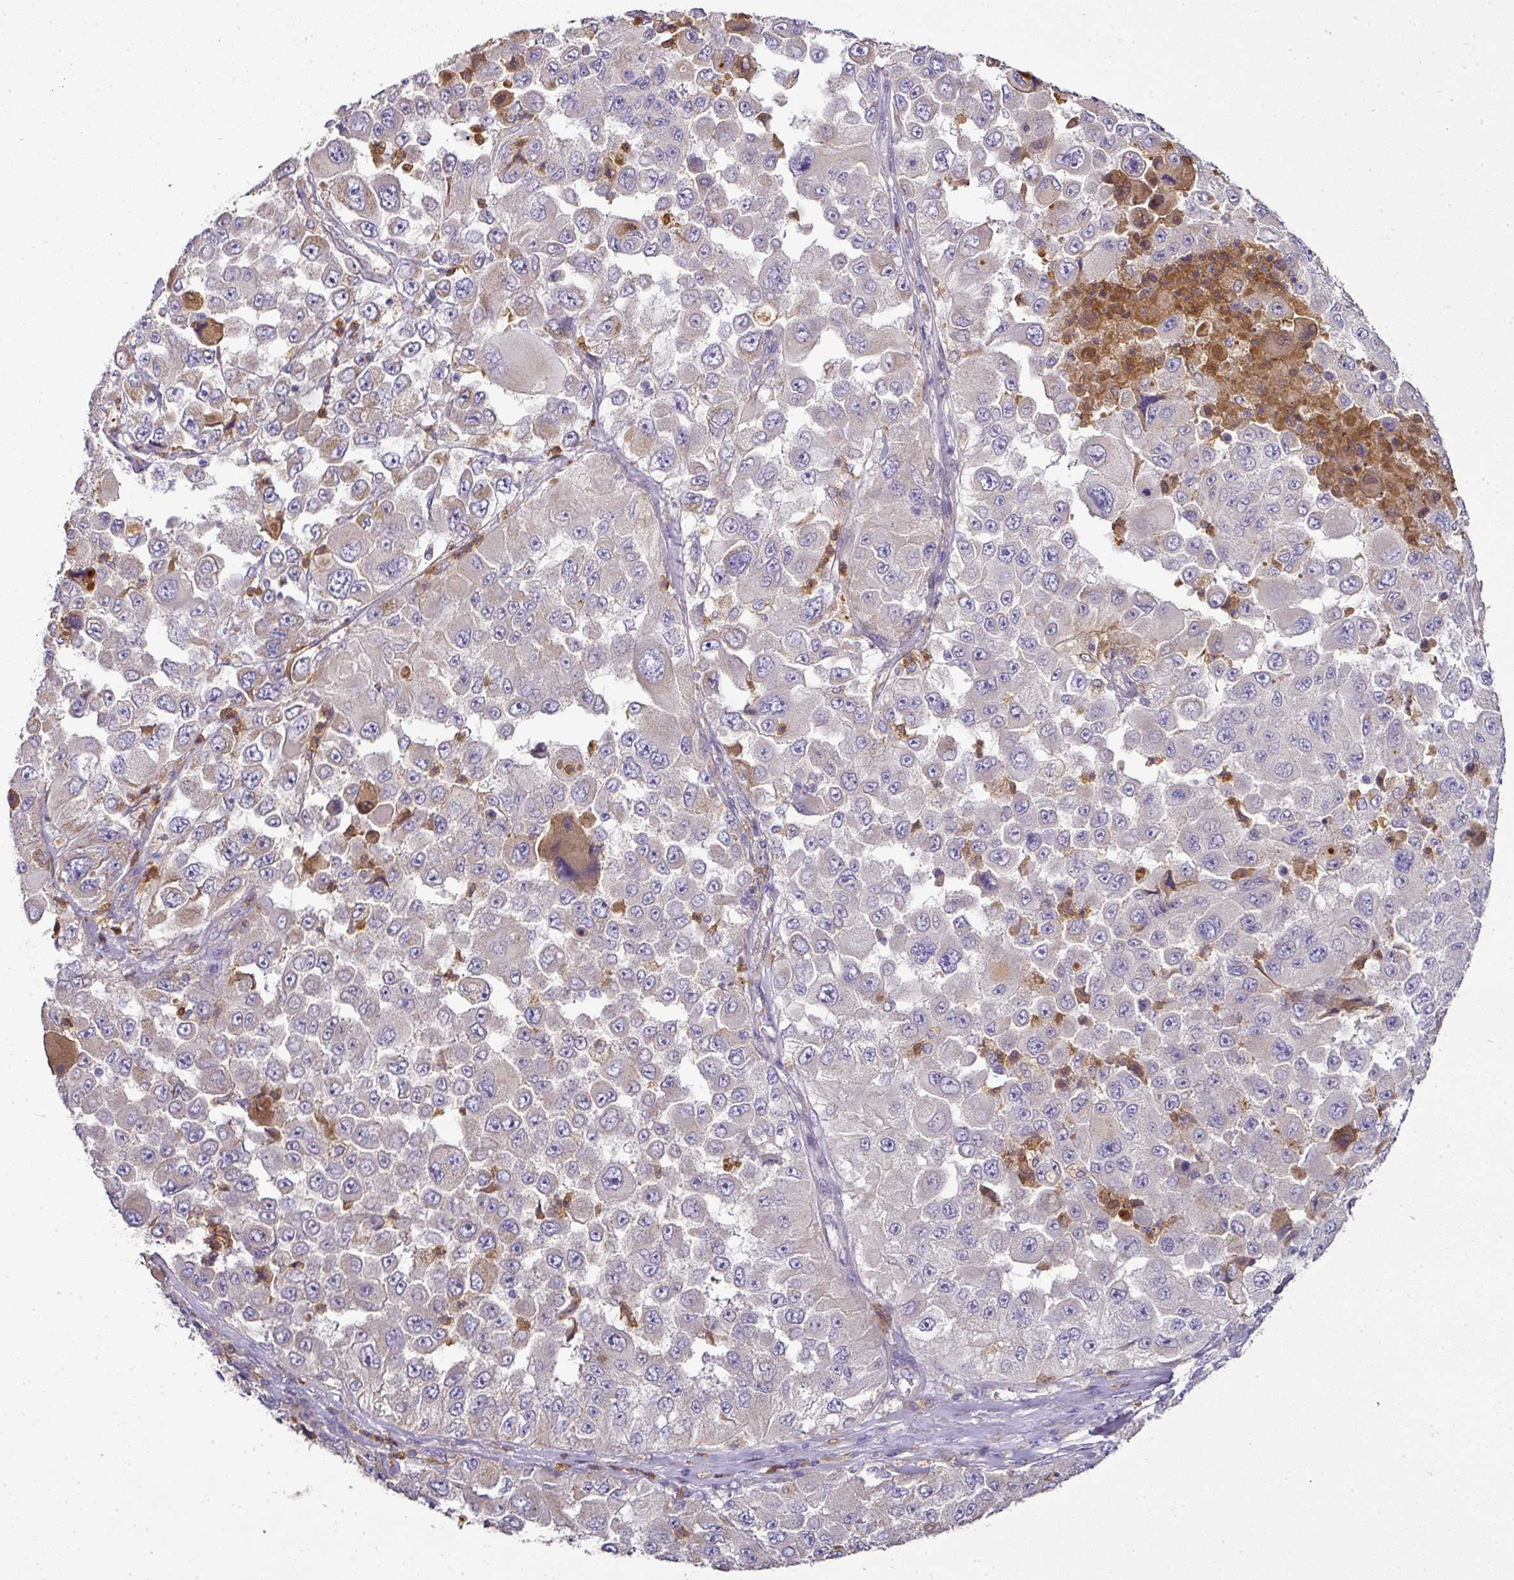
{"staining": {"intensity": "negative", "quantity": "none", "location": "none"}, "tissue": "melanoma", "cell_type": "Tumor cells", "image_type": "cancer", "snomed": [{"axis": "morphology", "description": "Malignant melanoma, Metastatic site"}, {"axis": "topography", "description": "Lymph node"}], "caption": "IHC of human melanoma reveals no expression in tumor cells.", "gene": "CAB39L", "patient": {"sex": "male", "age": 62}}